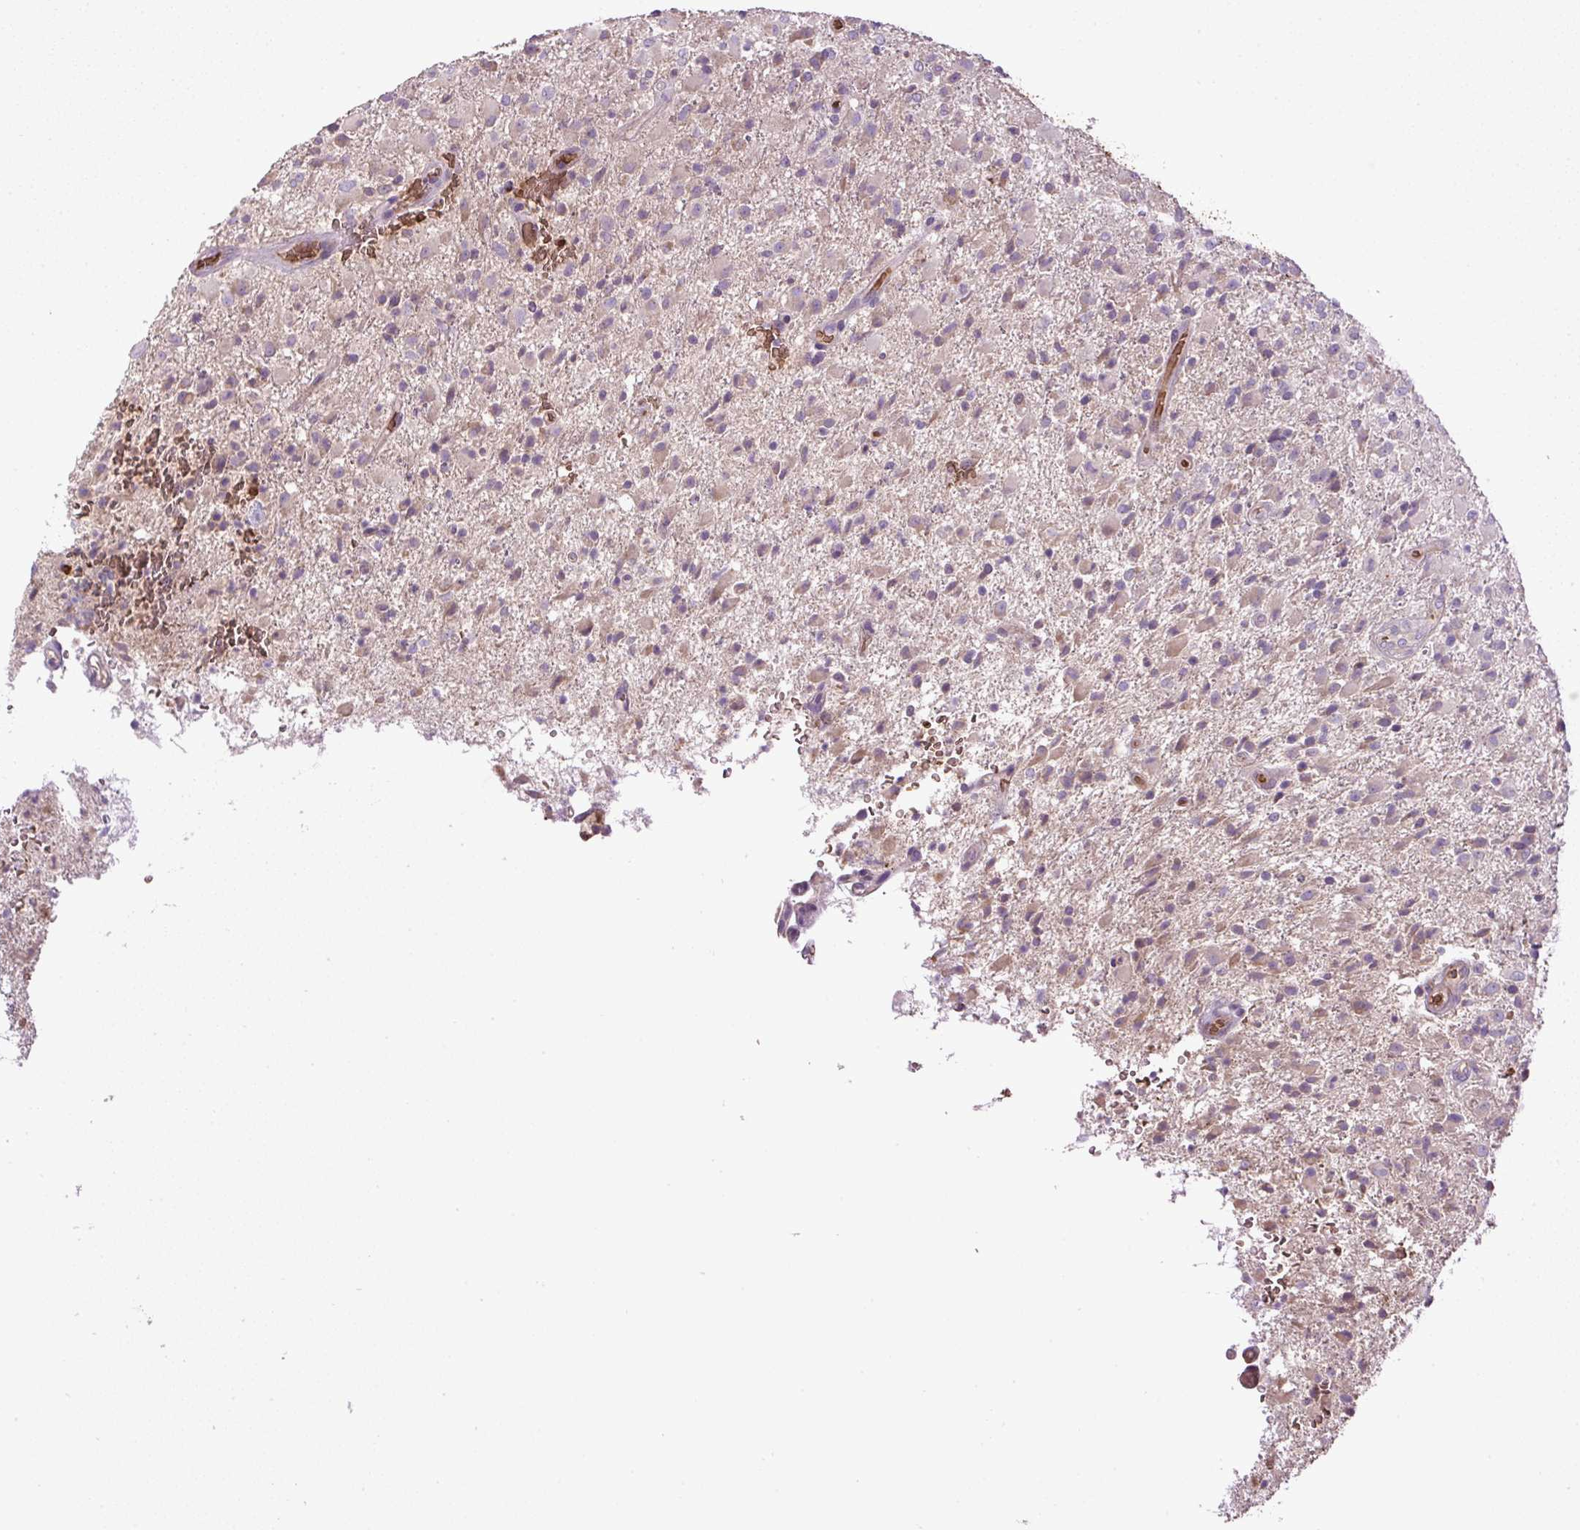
{"staining": {"intensity": "negative", "quantity": "none", "location": "none"}, "tissue": "glioma", "cell_type": "Tumor cells", "image_type": "cancer", "snomed": [{"axis": "morphology", "description": "Glioma, malignant, Low grade"}, {"axis": "topography", "description": "Brain"}], "caption": "This is an immunohistochemistry (IHC) histopathology image of glioma. There is no expression in tumor cells.", "gene": "CXCL13", "patient": {"sex": "male", "age": 65}}